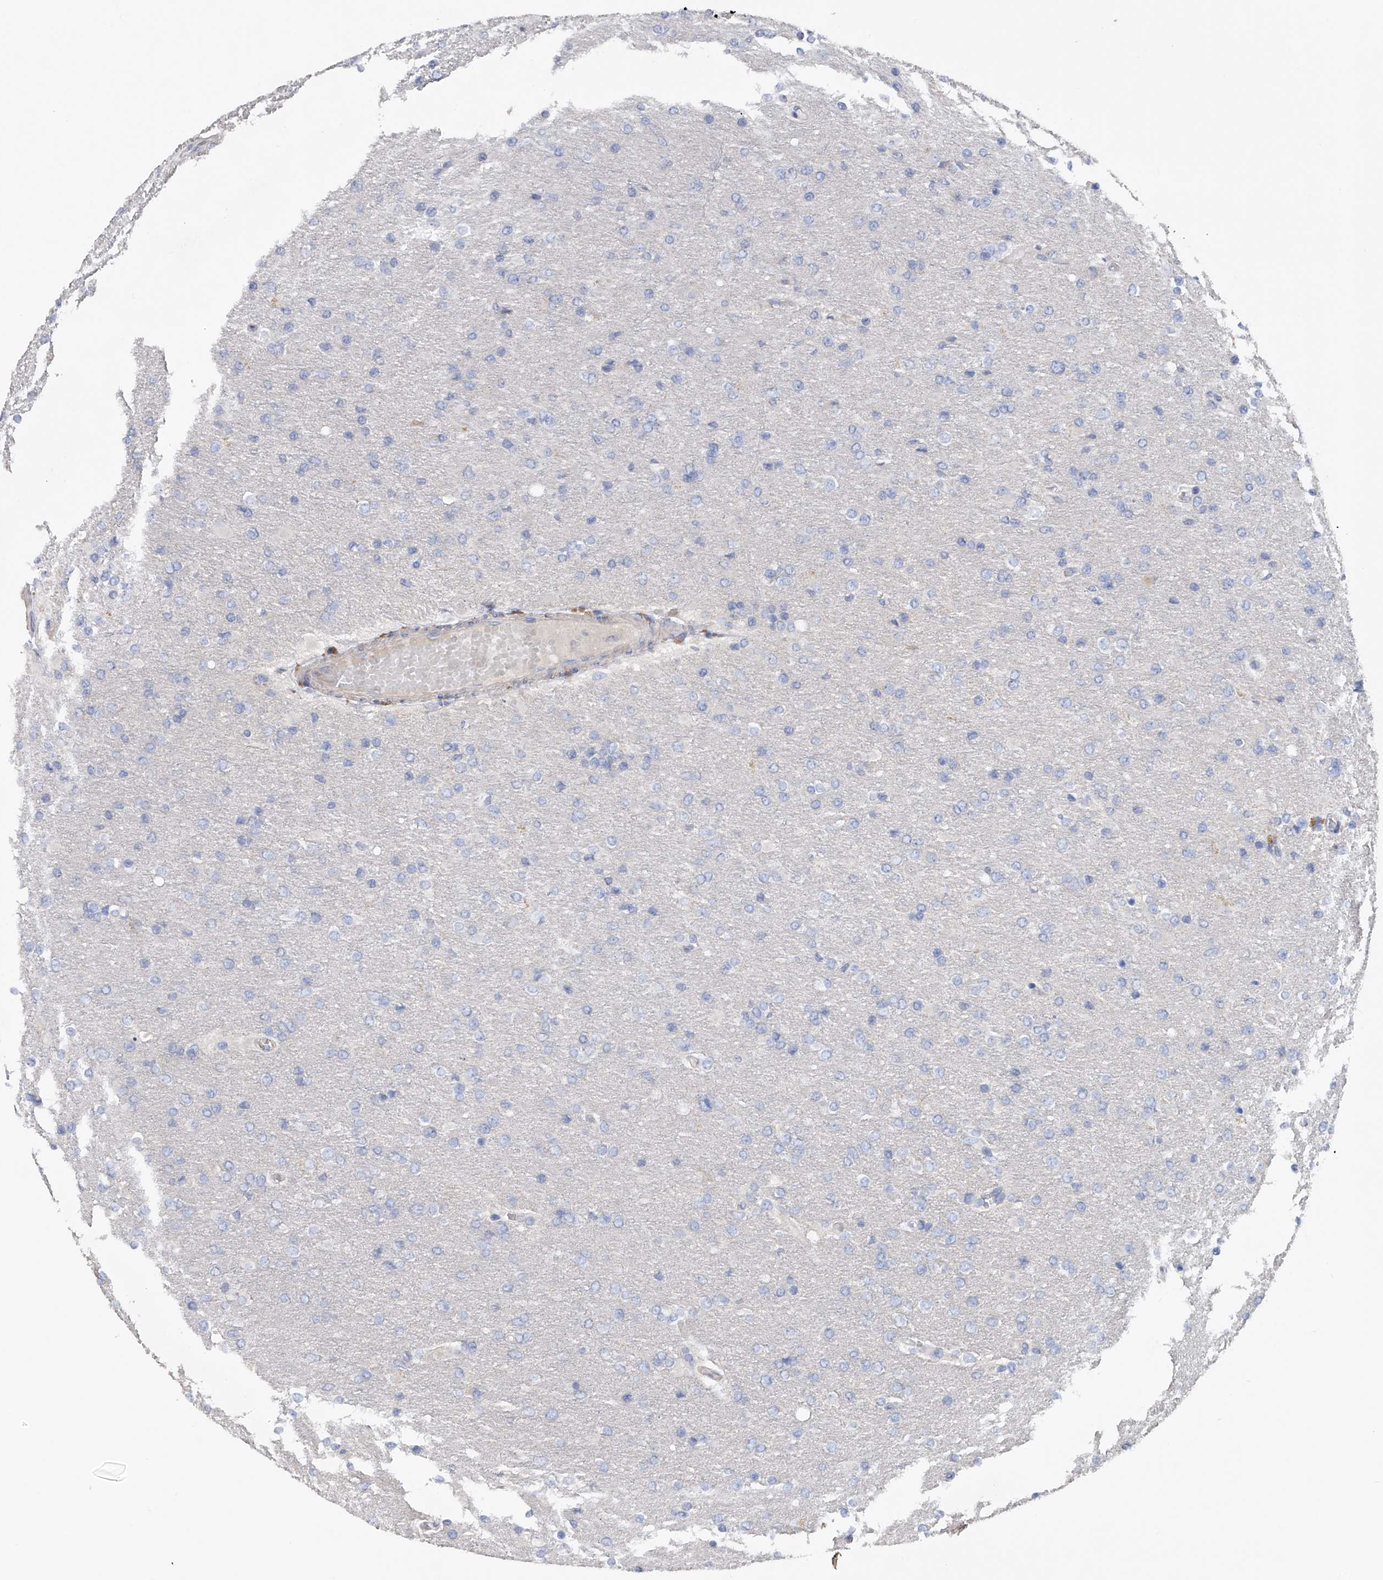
{"staining": {"intensity": "negative", "quantity": "none", "location": "none"}, "tissue": "glioma", "cell_type": "Tumor cells", "image_type": "cancer", "snomed": [{"axis": "morphology", "description": "Glioma, malignant, High grade"}, {"axis": "topography", "description": "Cerebral cortex"}], "caption": "DAB immunohistochemical staining of human malignant glioma (high-grade) displays no significant expression in tumor cells.", "gene": "RWDD2A", "patient": {"sex": "female", "age": 36}}